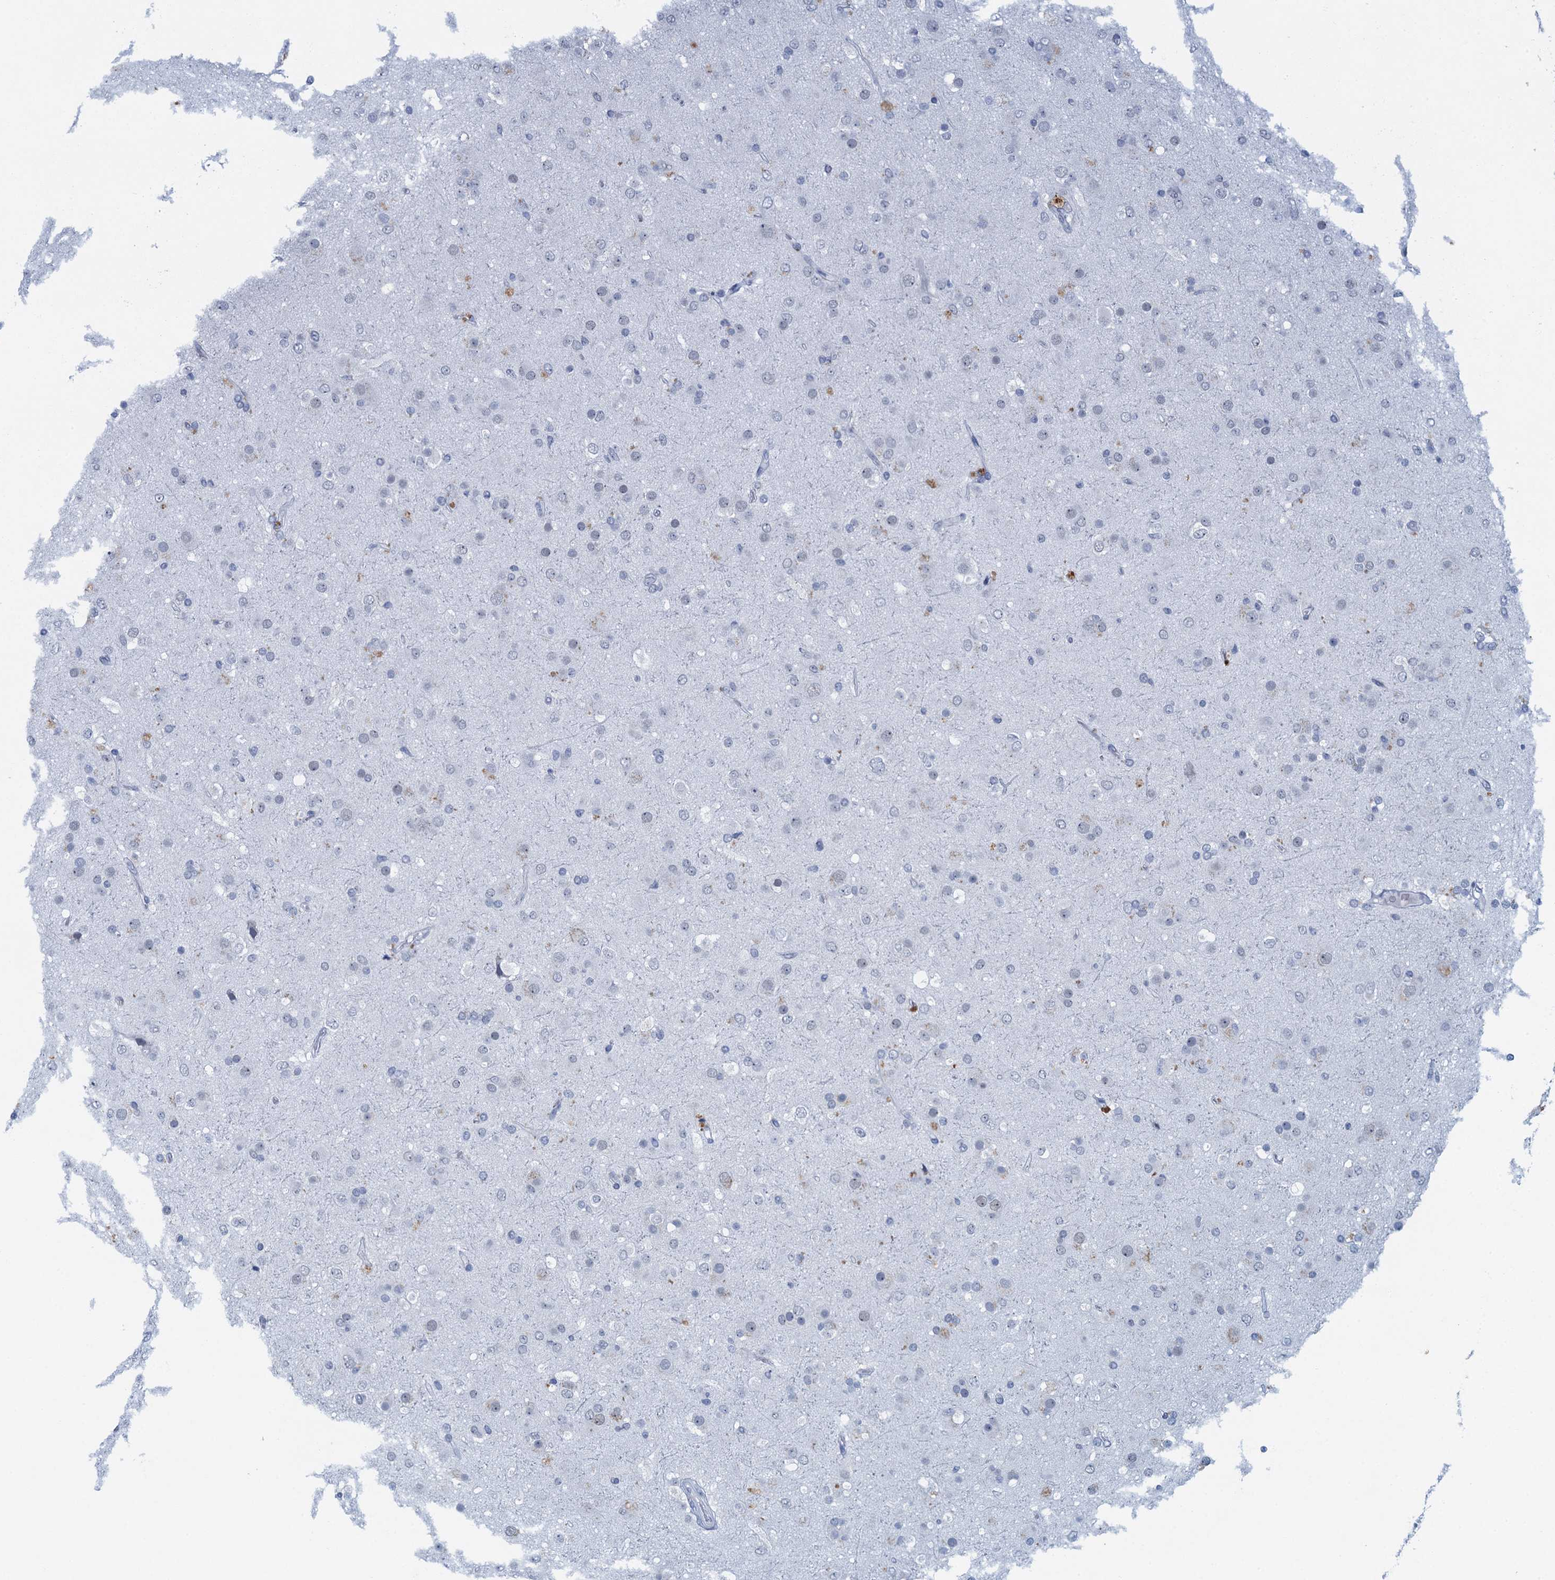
{"staining": {"intensity": "negative", "quantity": "none", "location": "none"}, "tissue": "glioma", "cell_type": "Tumor cells", "image_type": "cancer", "snomed": [{"axis": "morphology", "description": "Glioma, malignant, Low grade"}, {"axis": "topography", "description": "Brain"}], "caption": "An immunohistochemistry micrograph of glioma is shown. There is no staining in tumor cells of glioma.", "gene": "ENSG00000131152", "patient": {"sex": "male", "age": 65}}